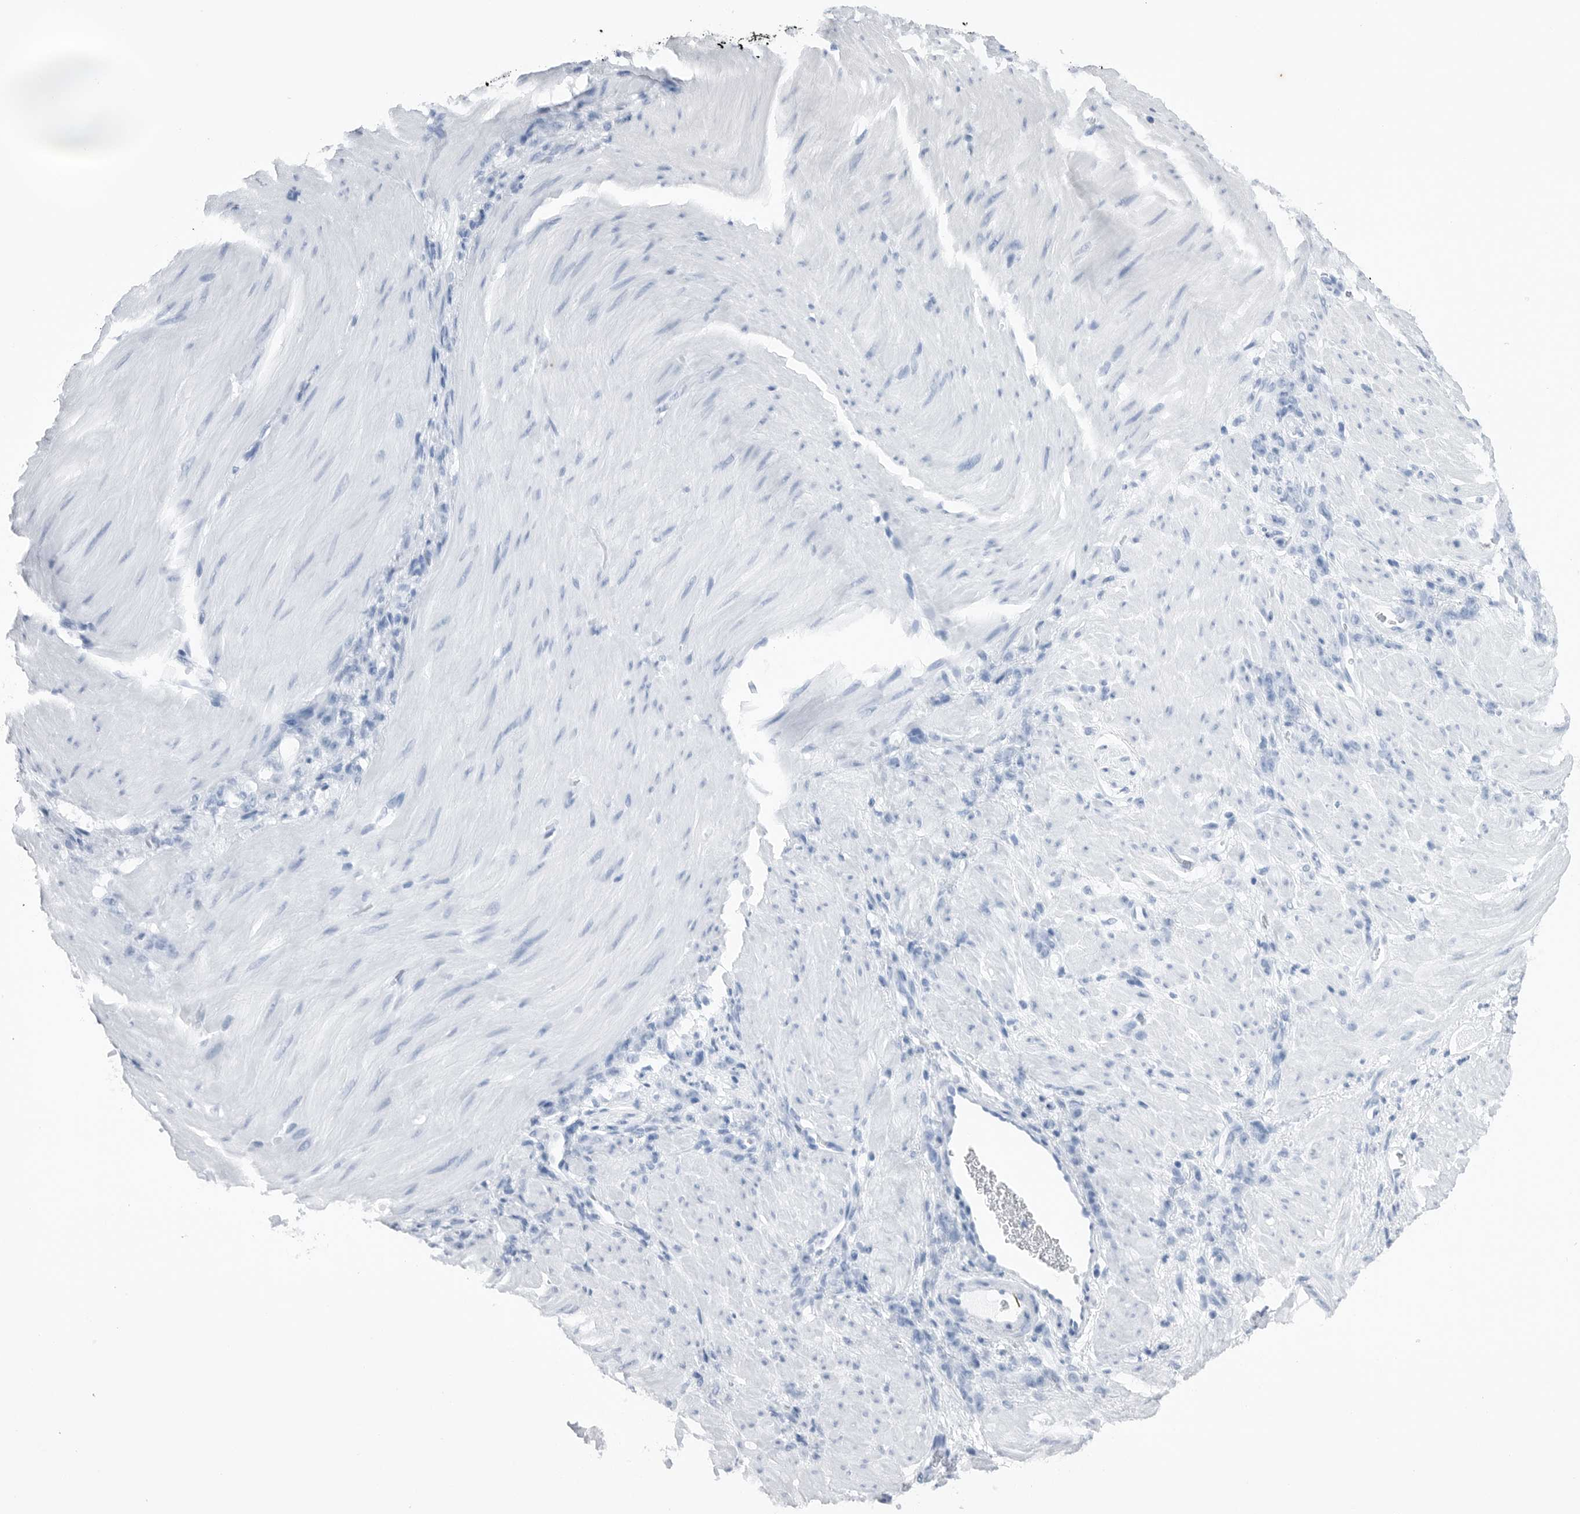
{"staining": {"intensity": "negative", "quantity": "none", "location": "none"}, "tissue": "stomach cancer", "cell_type": "Tumor cells", "image_type": "cancer", "snomed": [{"axis": "morphology", "description": "Normal tissue, NOS"}, {"axis": "morphology", "description": "Adenocarcinoma, NOS"}, {"axis": "topography", "description": "Stomach"}], "caption": "The IHC image has no significant expression in tumor cells of adenocarcinoma (stomach) tissue. The staining is performed using DAB (3,3'-diaminobenzidine) brown chromogen with nuclei counter-stained in using hematoxylin.", "gene": "PEAK1", "patient": {"sex": "male", "age": 82}}